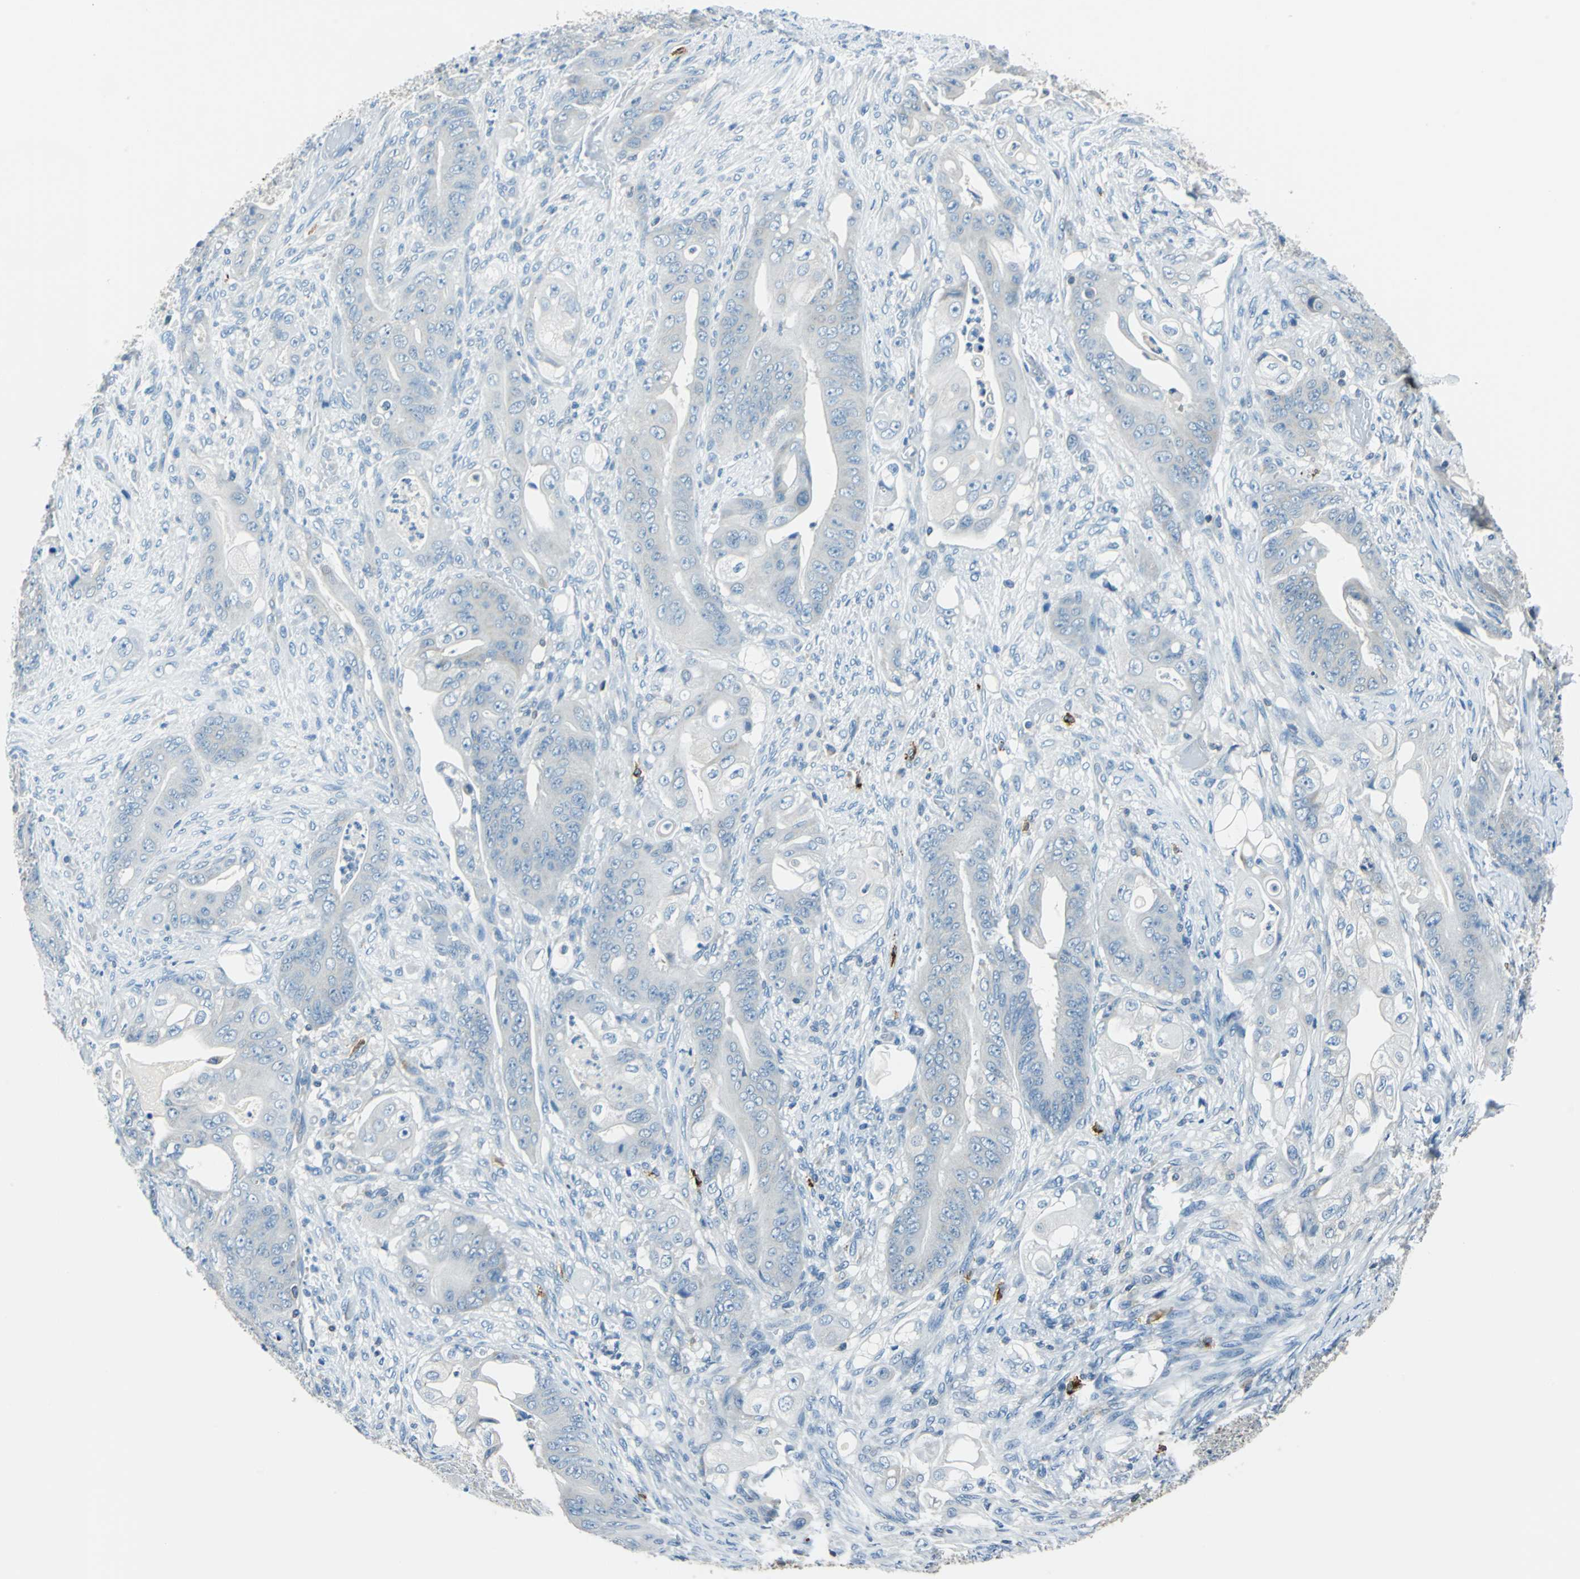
{"staining": {"intensity": "weak", "quantity": "<25%", "location": "cytoplasmic/membranous"}, "tissue": "stomach cancer", "cell_type": "Tumor cells", "image_type": "cancer", "snomed": [{"axis": "morphology", "description": "Adenocarcinoma, NOS"}, {"axis": "topography", "description": "Stomach"}], "caption": "Tumor cells are negative for protein expression in human stomach cancer (adenocarcinoma).", "gene": "CPA3", "patient": {"sex": "female", "age": 73}}